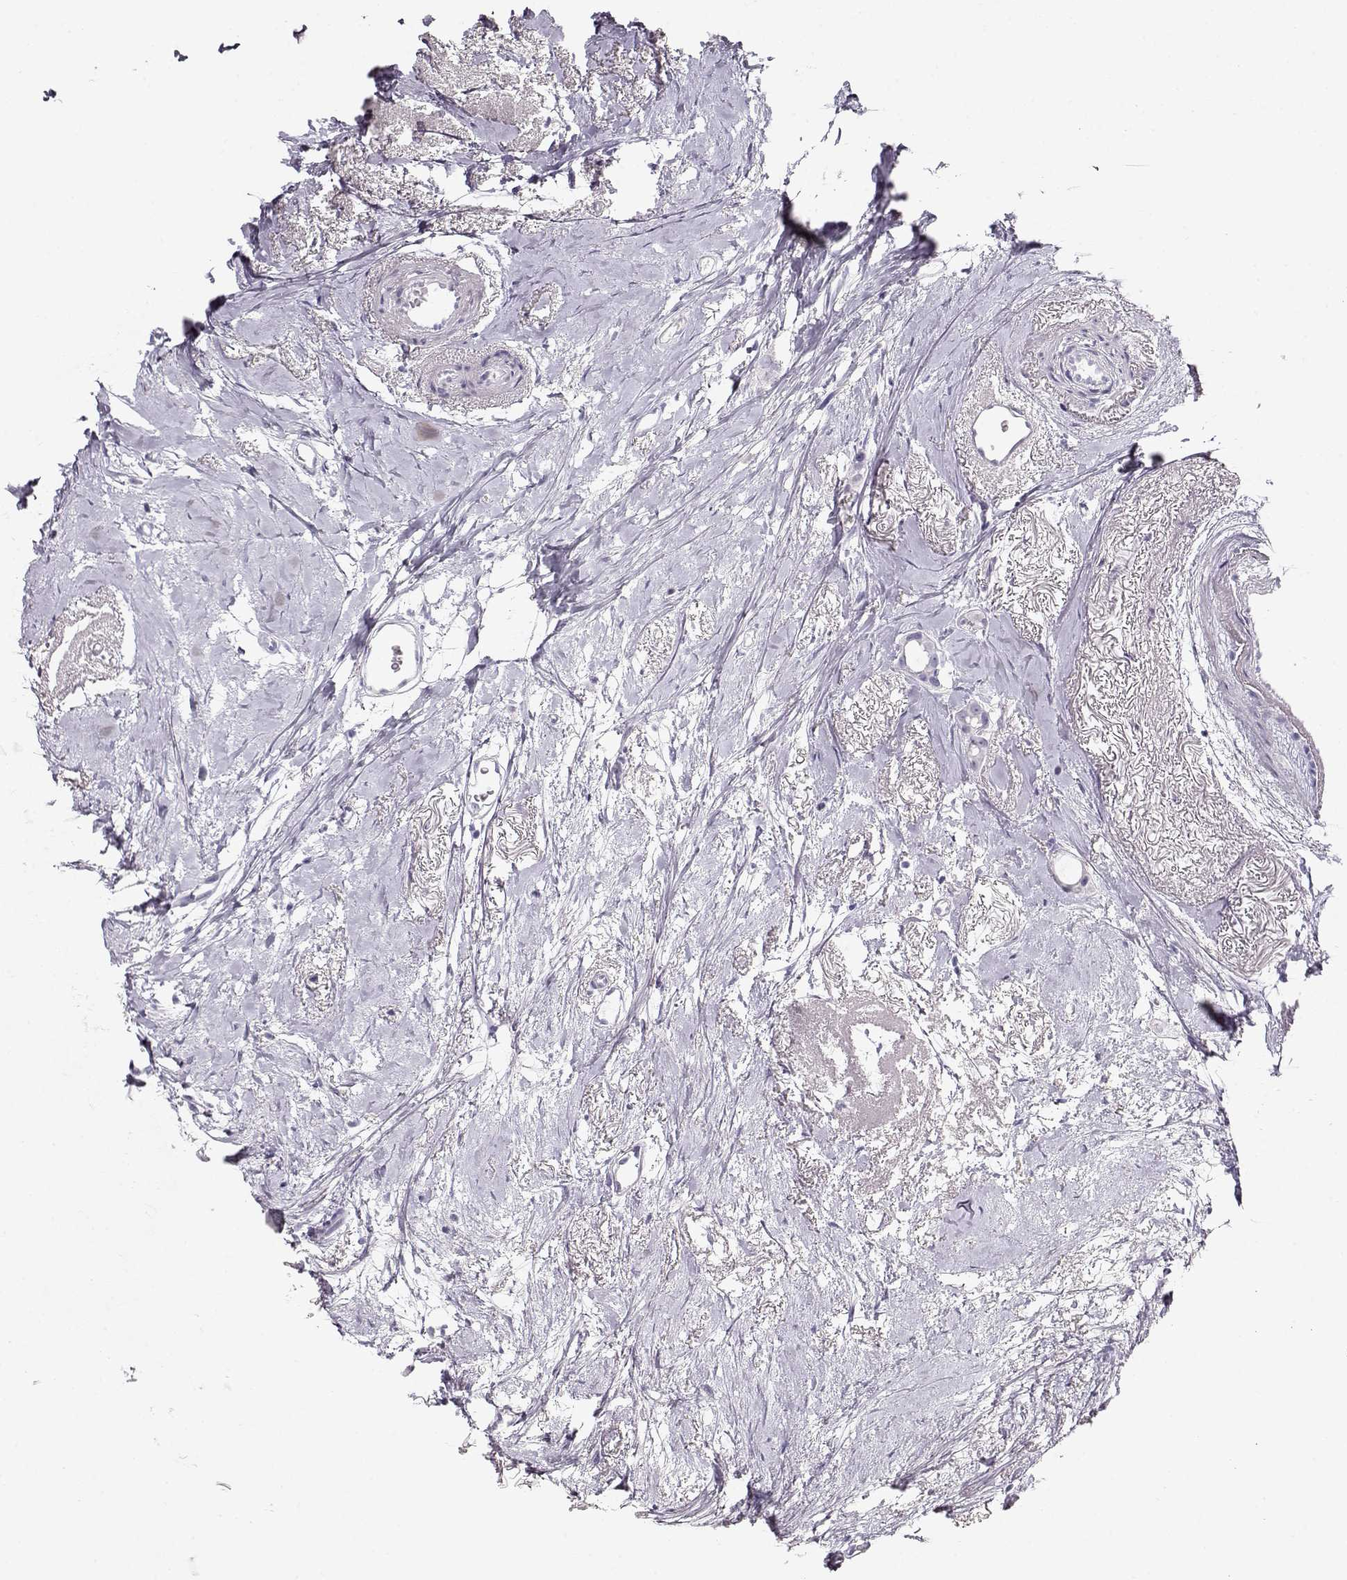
{"staining": {"intensity": "negative", "quantity": "none", "location": "none"}, "tissue": "breast cancer", "cell_type": "Tumor cells", "image_type": "cancer", "snomed": [{"axis": "morphology", "description": "Duct carcinoma"}, {"axis": "topography", "description": "Breast"}], "caption": "This is an immunohistochemistry micrograph of human breast cancer. There is no staining in tumor cells.", "gene": "ACTN2", "patient": {"sex": "female", "age": 40}}